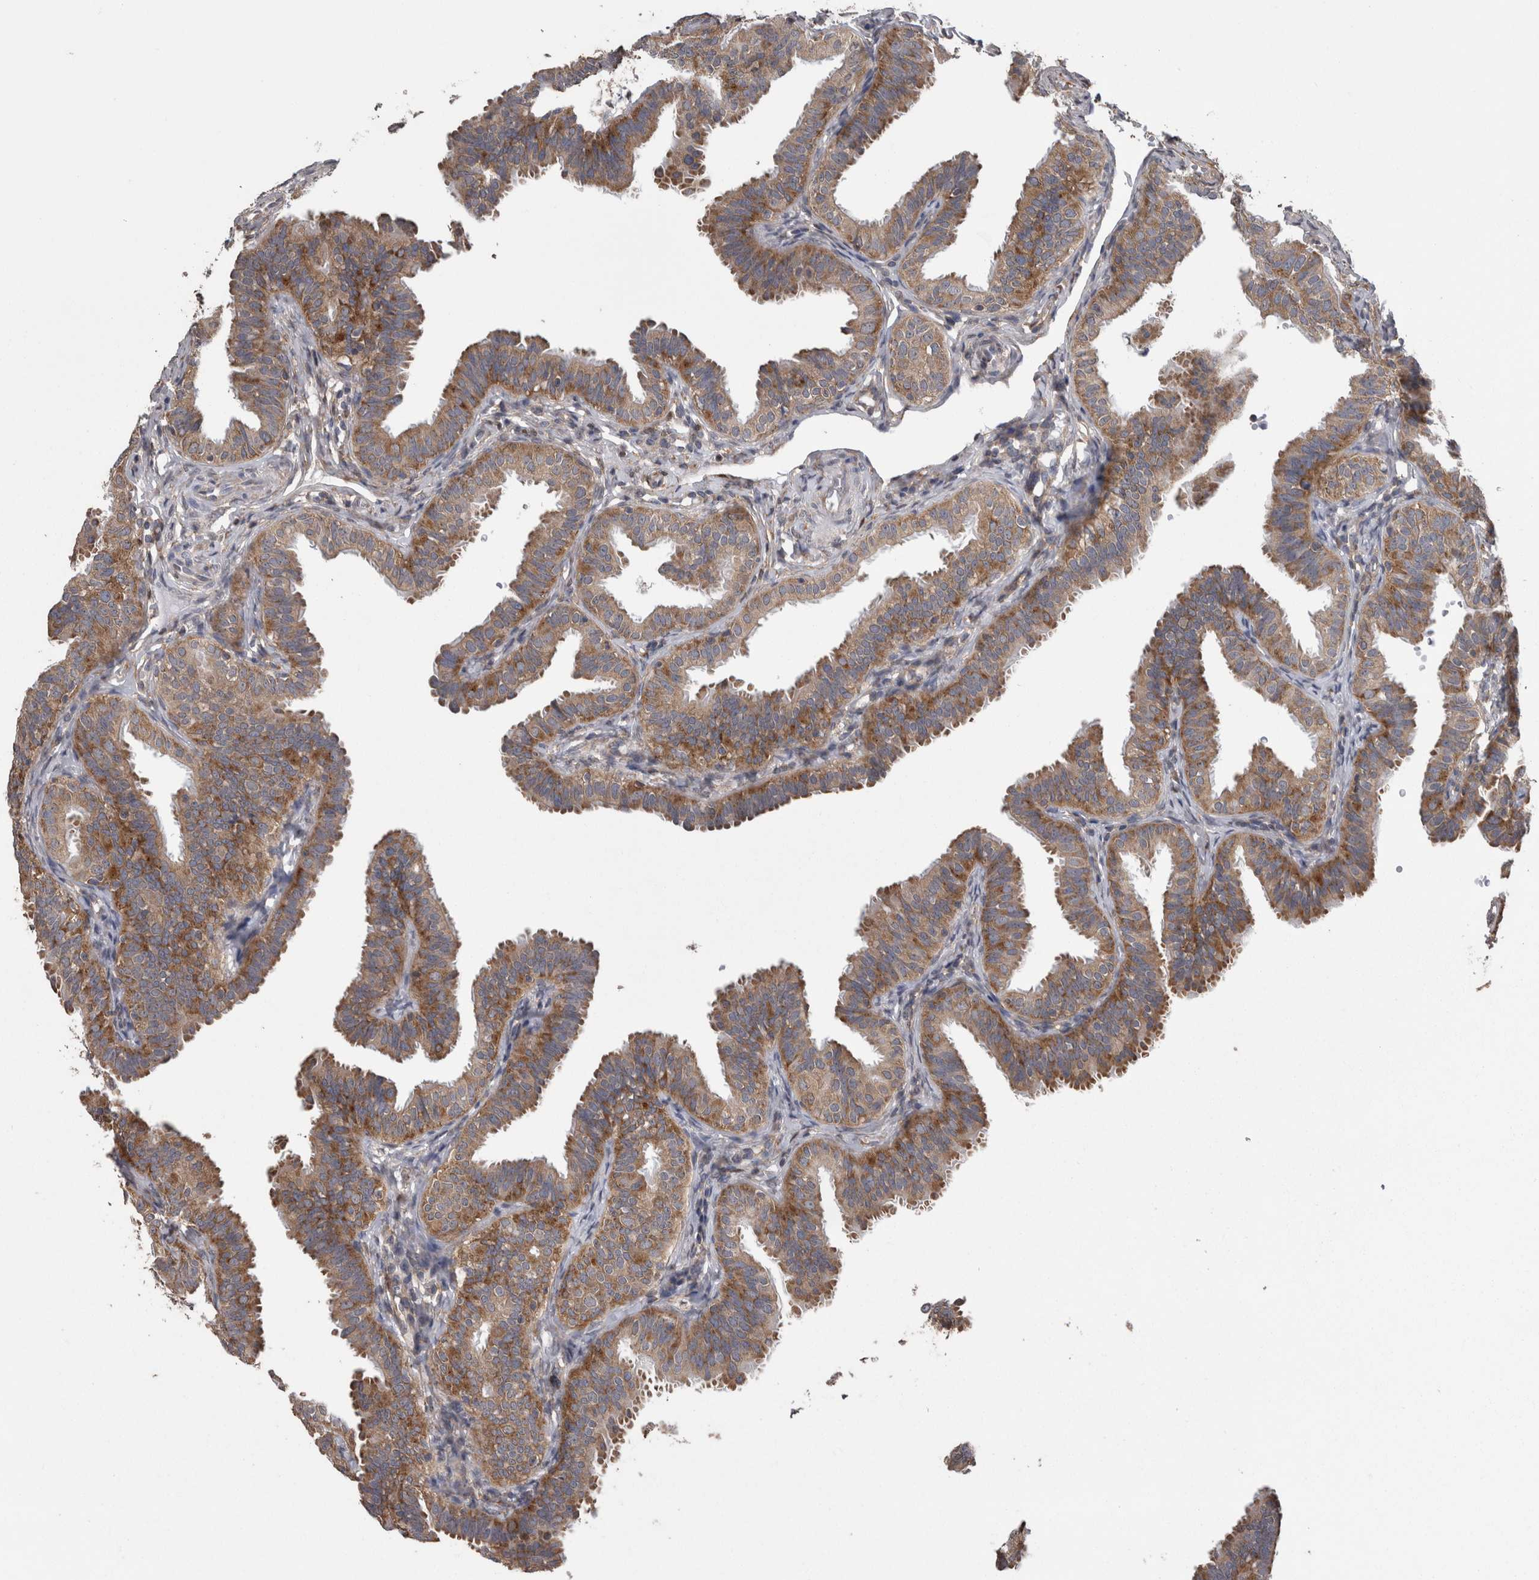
{"staining": {"intensity": "moderate", "quantity": ">75%", "location": "cytoplasmic/membranous"}, "tissue": "fallopian tube", "cell_type": "Glandular cells", "image_type": "normal", "snomed": [{"axis": "morphology", "description": "Normal tissue, NOS"}, {"axis": "topography", "description": "Fallopian tube"}], "caption": "Immunohistochemistry image of unremarkable fallopian tube stained for a protein (brown), which shows medium levels of moderate cytoplasmic/membranous expression in approximately >75% of glandular cells.", "gene": "DDX6", "patient": {"sex": "female", "age": 35}}